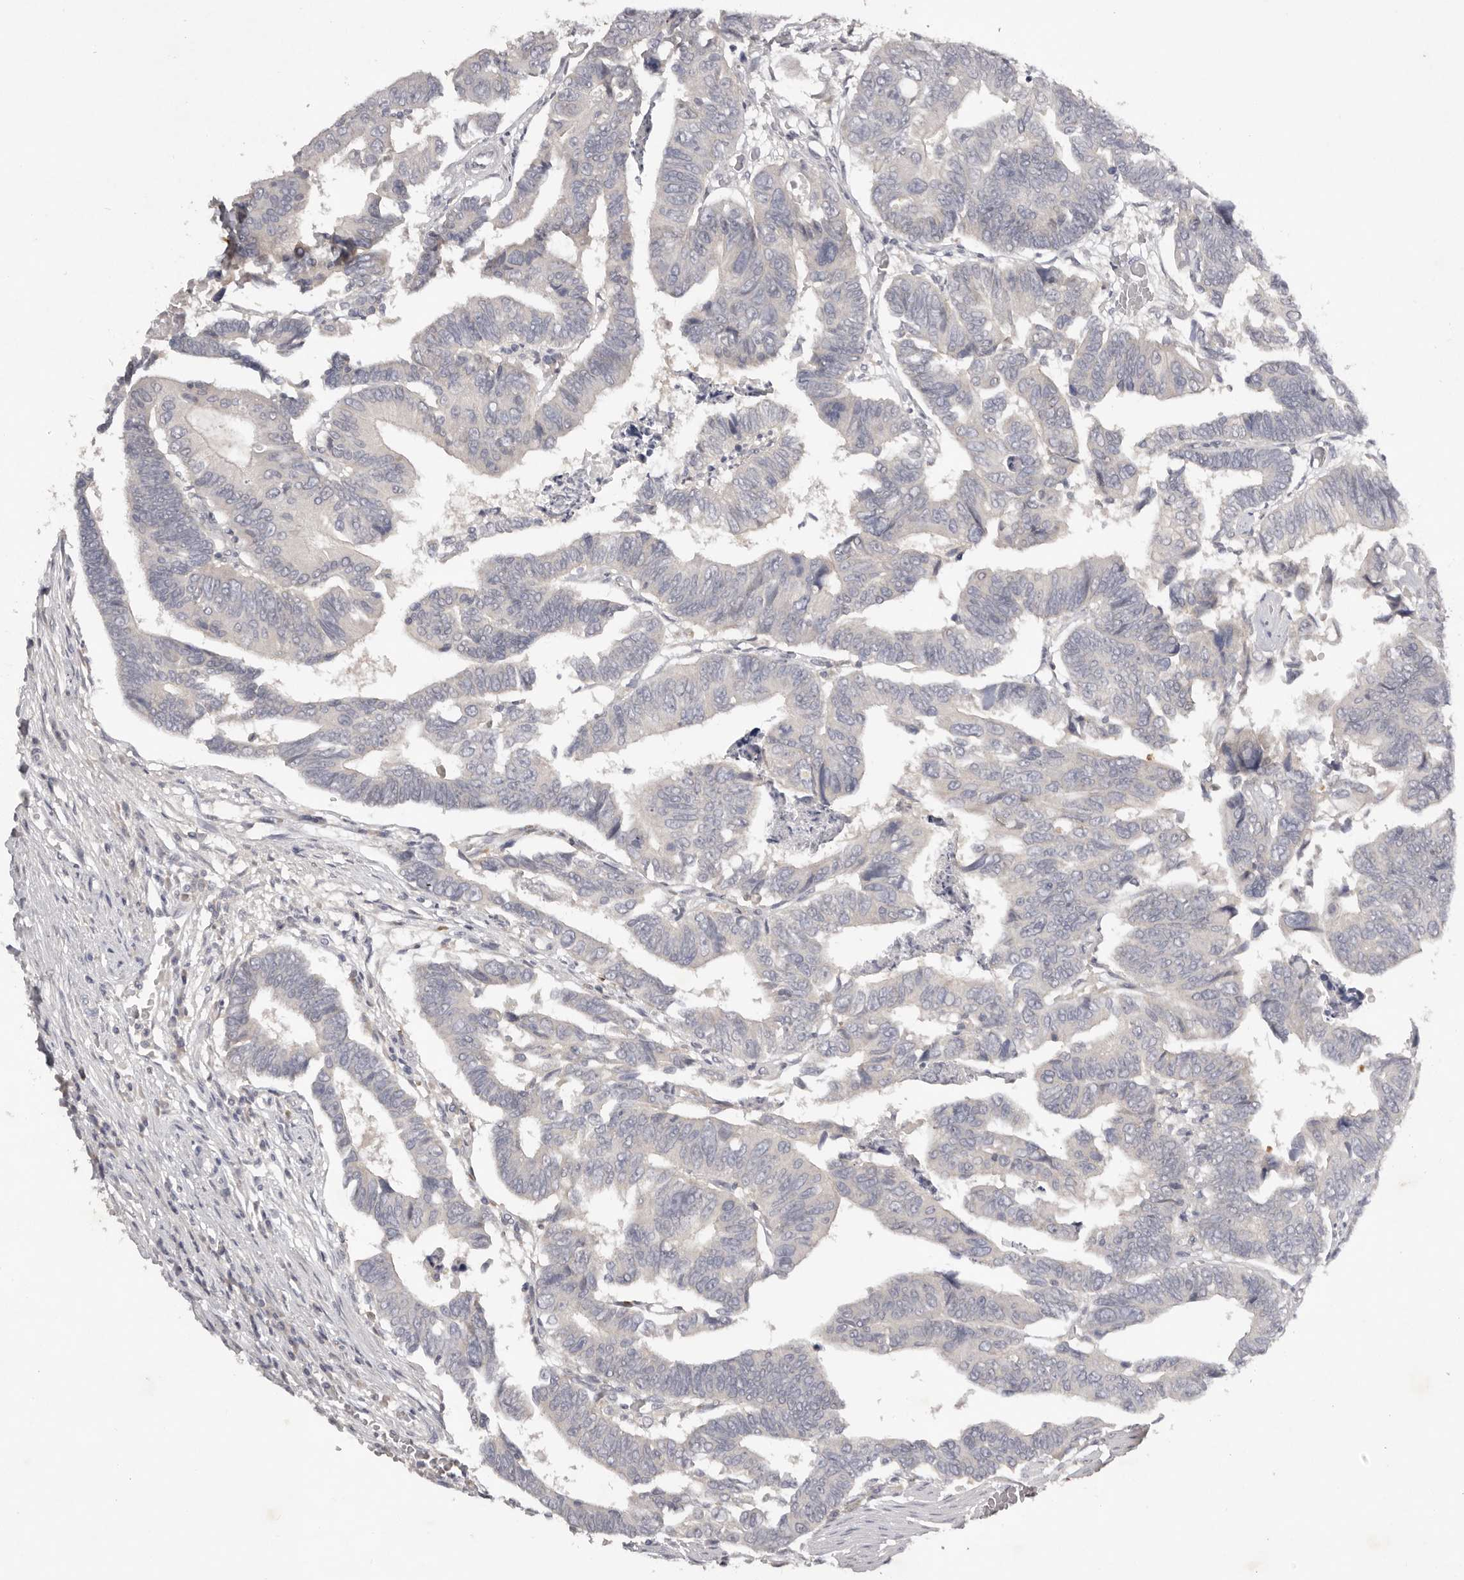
{"staining": {"intensity": "negative", "quantity": "none", "location": "none"}, "tissue": "colorectal cancer", "cell_type": "Tumor cells", "image_type": "cancer", "snomed": [{"axis": "morphology", "description": "Adenocarcinoma, NOS"}, {"axis": "topography", "description": "Rectum"}], "caption": "This histopathology image is of colorectal cancer stained with IHC to label a protein in brown with the nuclei are counter-stained blue. There is no staining in tumor cells.", "gene": "SCUBE2", "patient": {"sex": "female", "age": 65}}